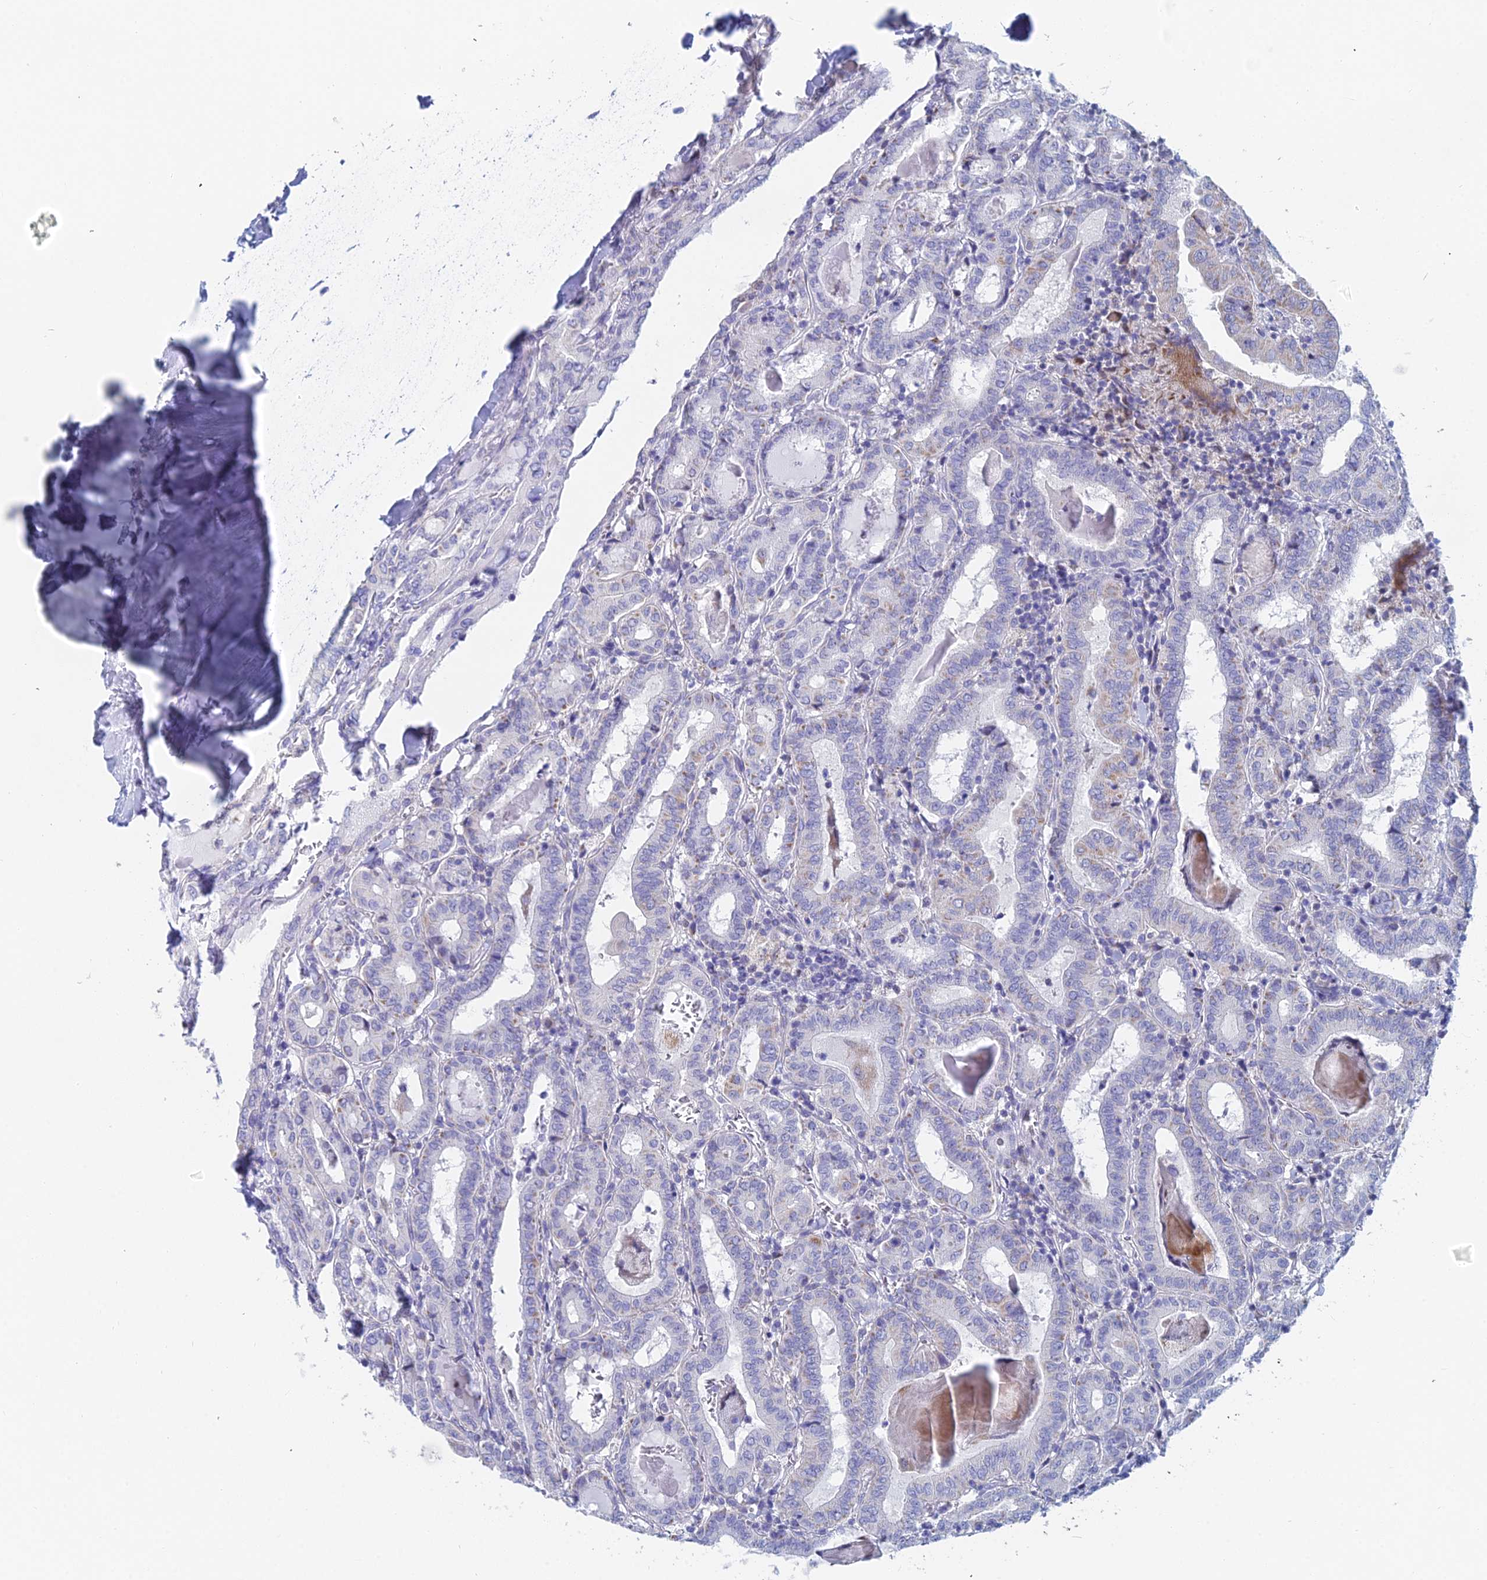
{"staining": {"intensity": "weak", "quantity": "<25%", "location": "cytoplasmic/membranous"}, "tissue": "thyroid cancer", "cell_type": "Tumor cells", "image_type": "cancer", "snomed": [{"axis": "morphology", "description": "Papillary adenocarcinoma, NOS"}, {"axis": "topography", "description": "Thyroid gland"}], "caption": "An IHC photomicrograph of papillary adenocarcinoma (thyroid) is shown. There is no staining in tumor cells of papillary adenocarcinoma (thyroid). (Stains: DAB (3,3'-diaminobenzidine) immunohistochemistry (IHC) with hematoxylin counter stain, Microscopy: brightfield microscopy at high magnification).", "gene": "ACSM1", "patient": {"sex": "female", "age": 72}}